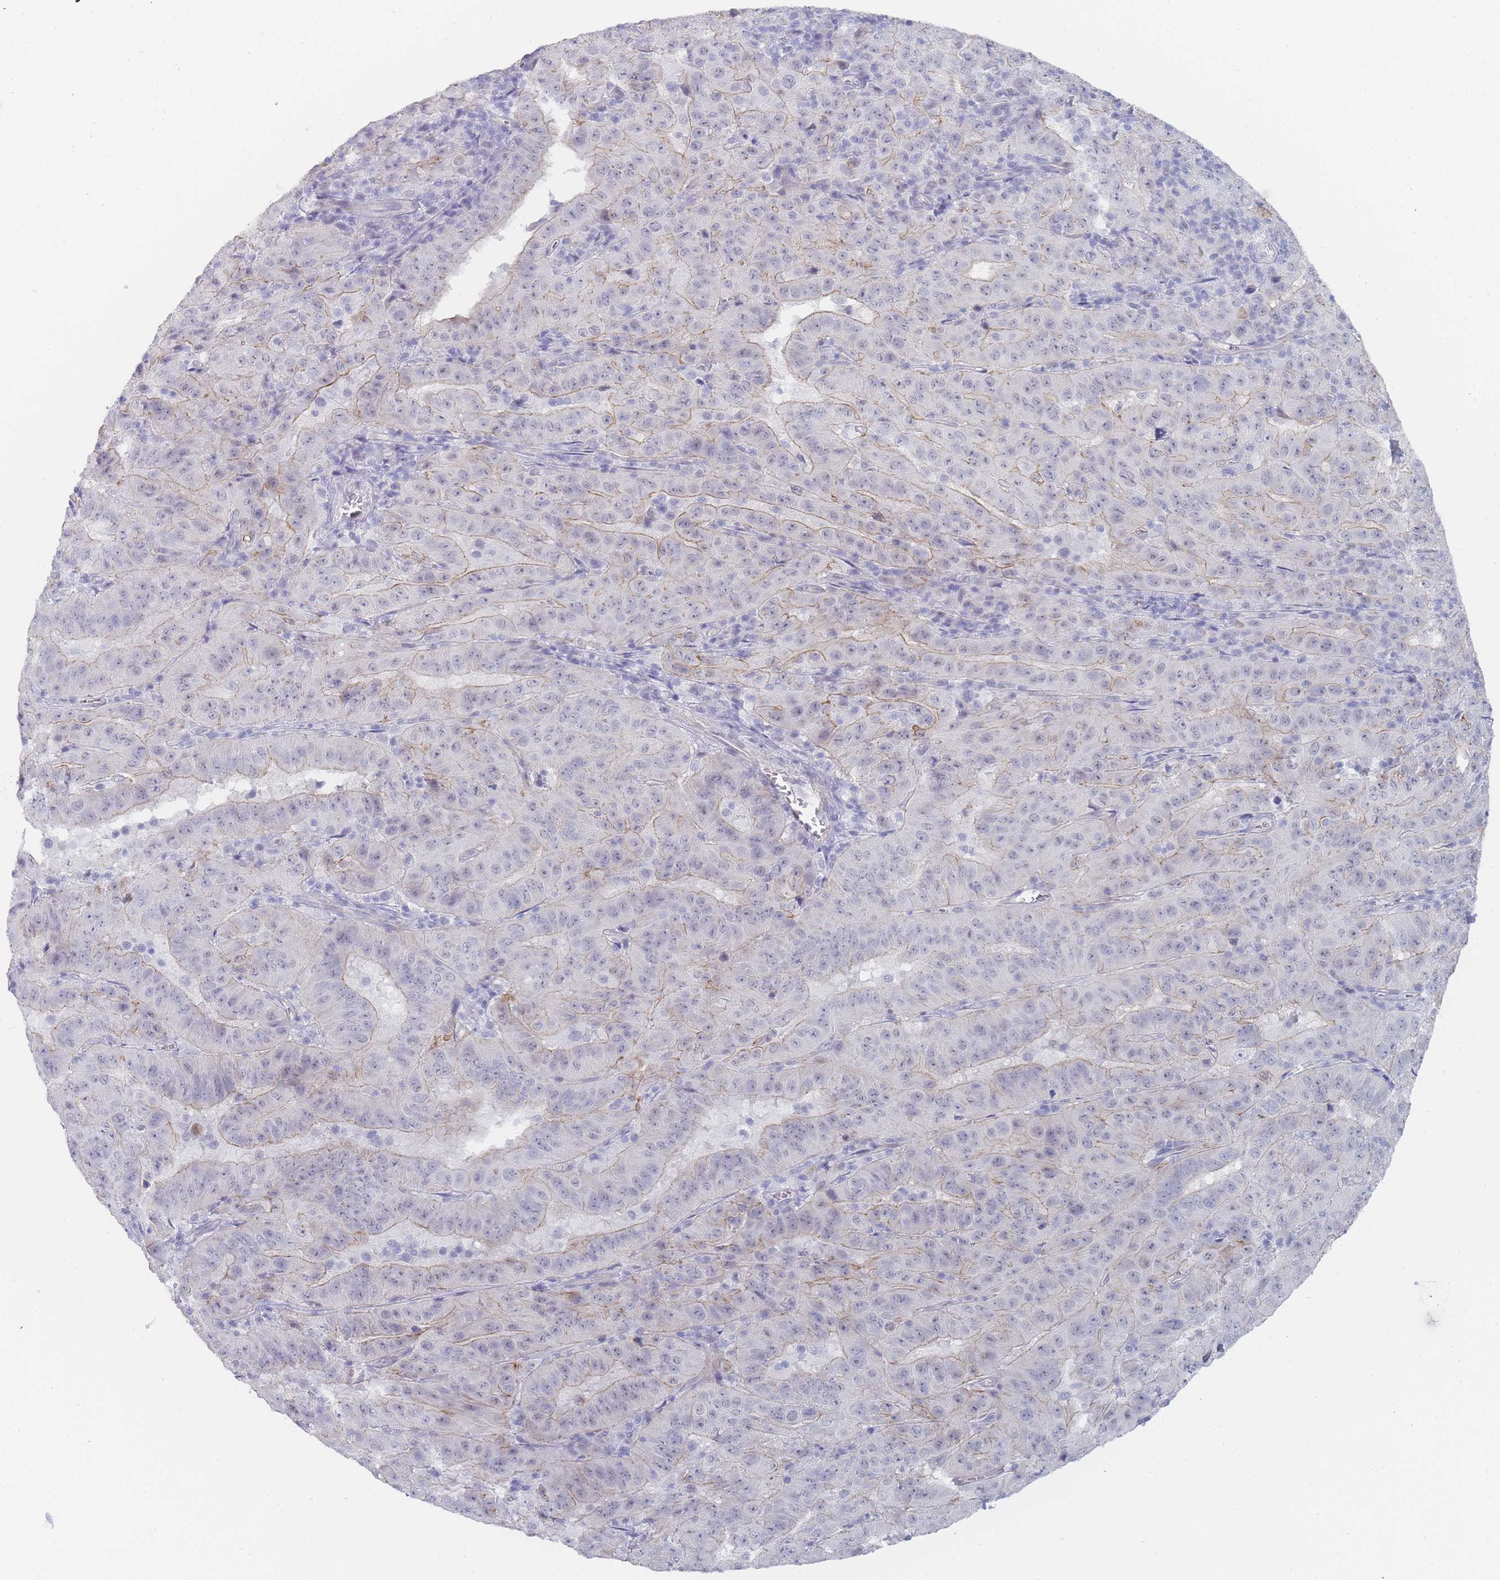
{"staining": {"intensity": "weak", "quantity": "25%-75%", "location": "cytoplasmic/membranous"}, "tissue": "pancreatic cancer", "cell_type": "Tumor cells", "image_type": "cancer", "snomed": [{"axis": "morphology", "description": "Adenocarcinoma, NOS"}, {"axis": "topography", "description": "Pancreas"}], "caption": "High-power microscopy captured an IHC micrograph of pancreatic cancer (adenocarcinoma), revealing weak cytoplasmic/membranous staining in about 25%-75% of tumor cells.", "gene": "IMPG1", "patient": {"sex": "male", "age": 63}}